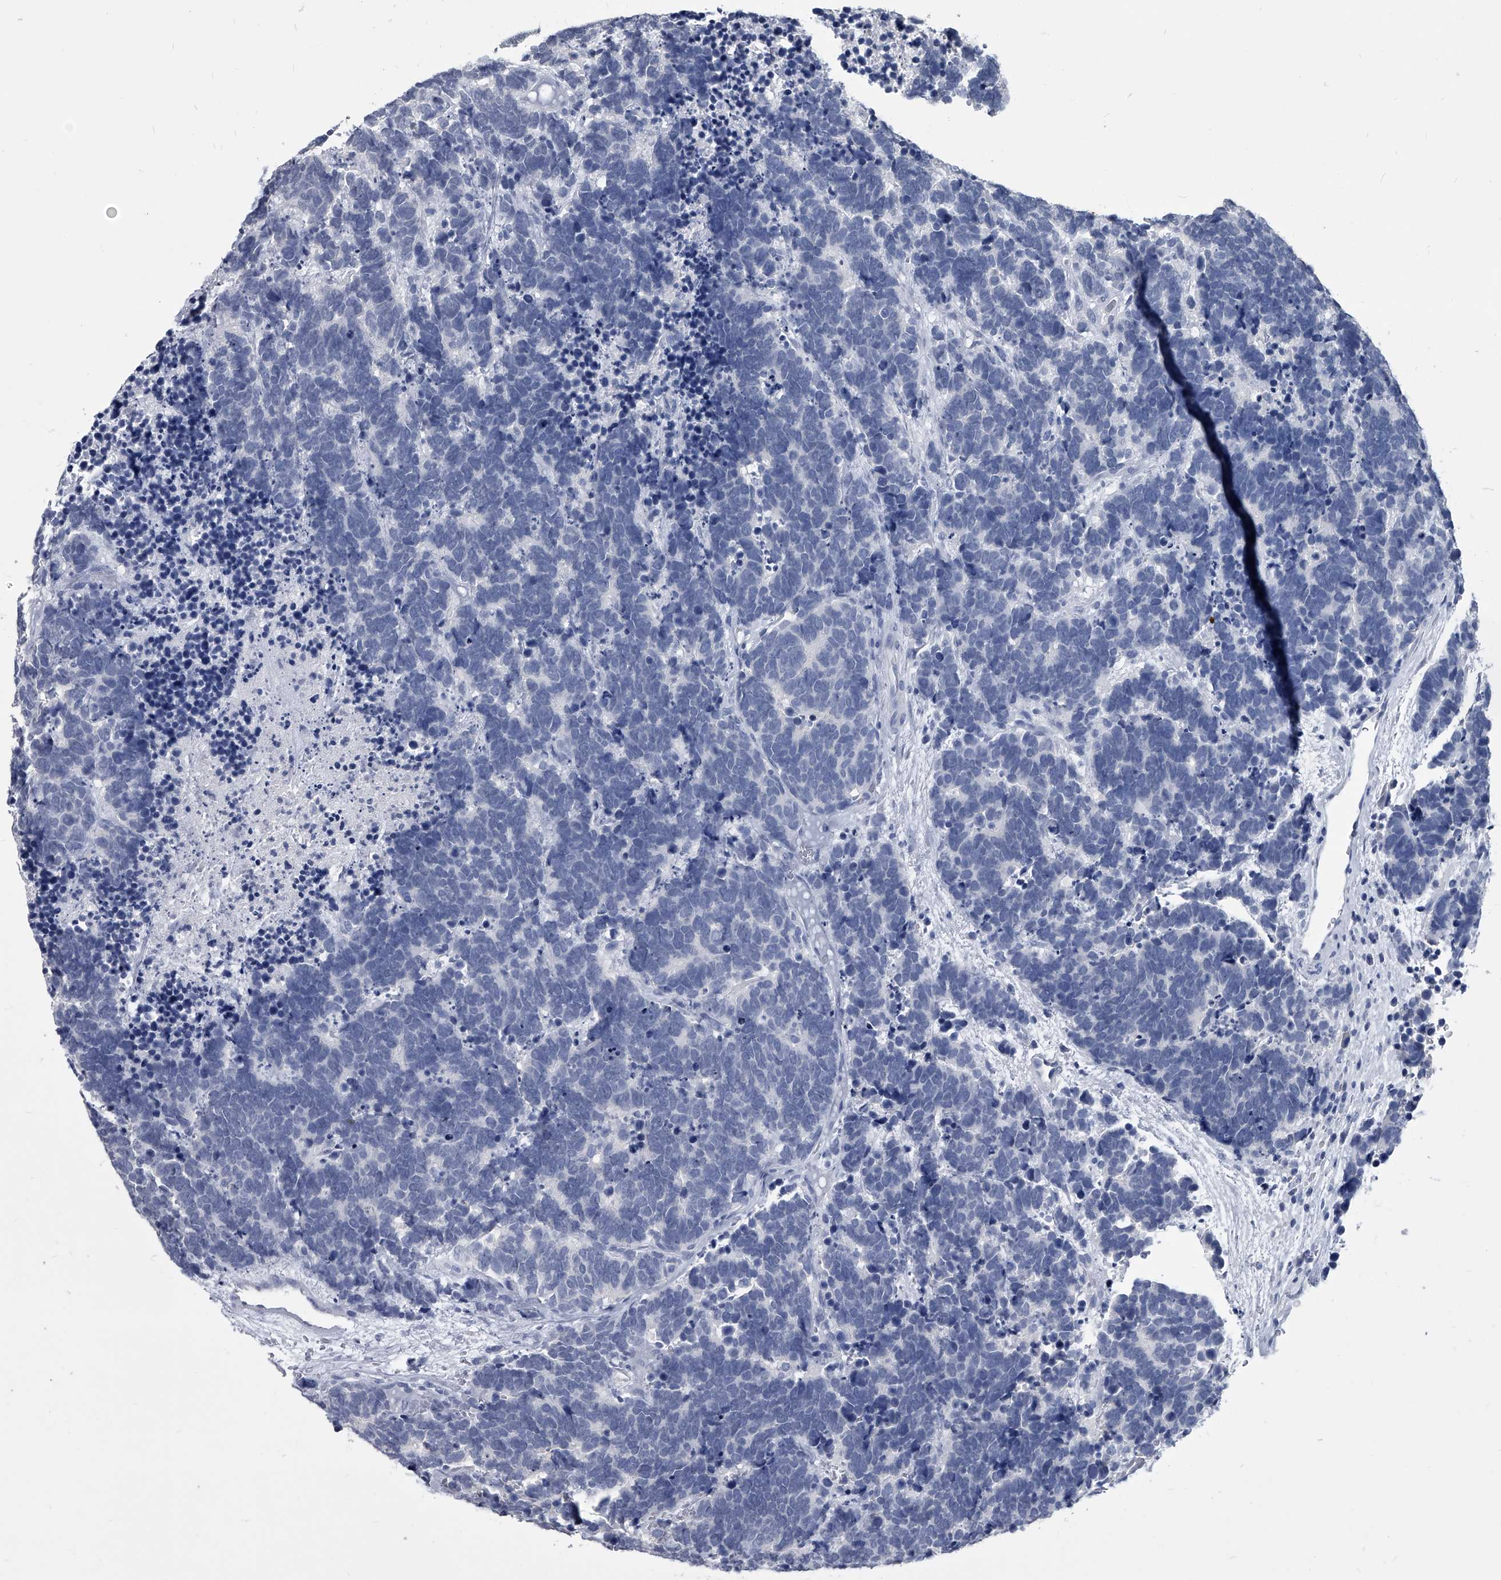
{"staining": {"intensity": "negative", "quantity": "none", "location": "none"}, "tissue": "carcinoid", "cell_type": "Tumor cells", "image_type": "cancer", "snomed": [{"axis": "morphology", "description": "Carcinoma, NOS"}, {"axis": "morphology", "description": "Carcinoid, malignant, NOS"}, {"axis": "topography", "description": "Urinary bladder"}], "caption": "Carcinoid was stained to show a protein in brown. There is no significant positivity in tumor cells.", "gene": "BCAS1", "patient": {"sex": "male", "age": 57}}